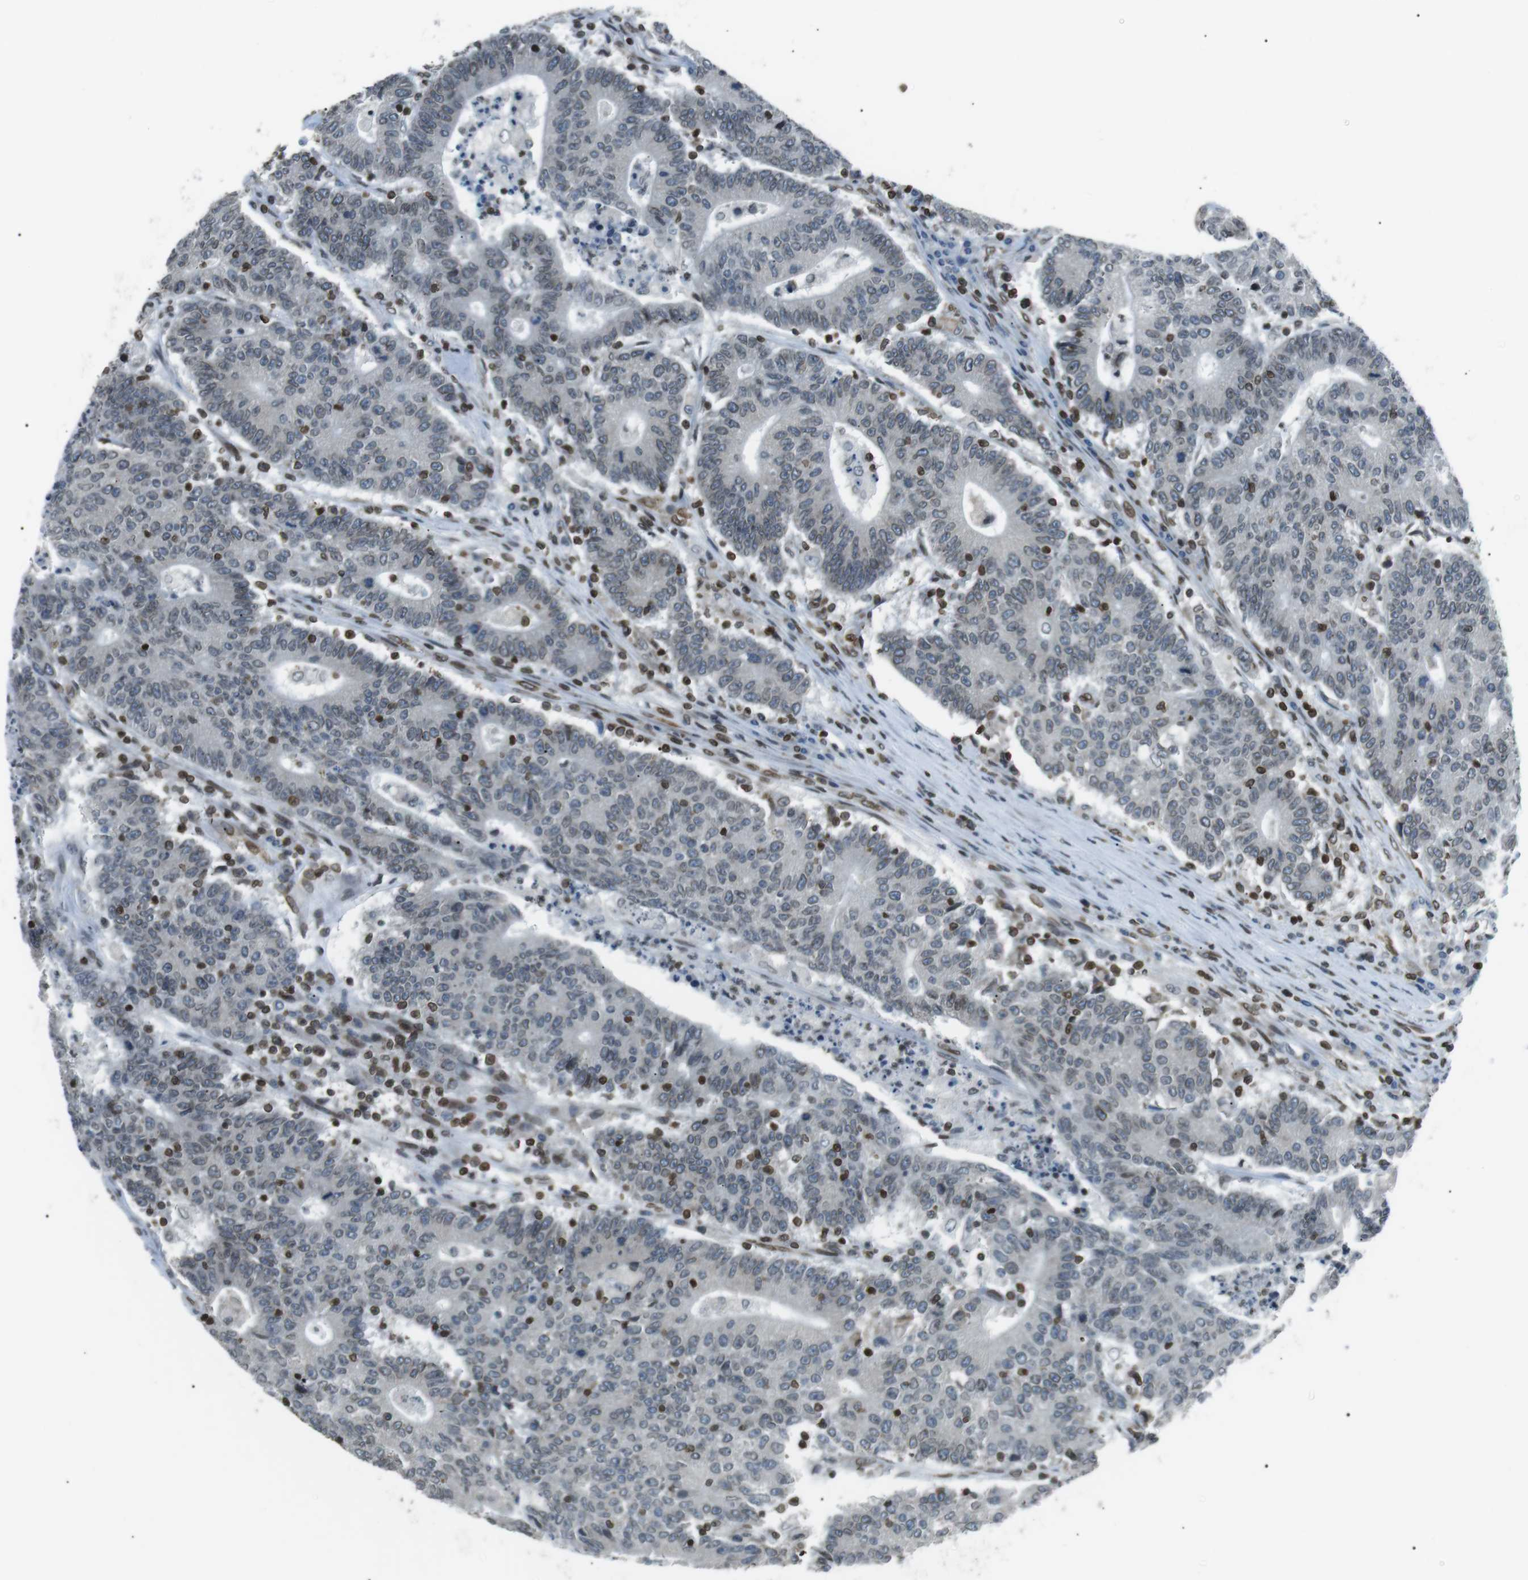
{"staining": {"intensity": "weak", "quantity": "<25%", "location": "cytoplasmic/membranous,nuclear"}, "tissue": "colorectal cancer", "cell_type": "Tumor cells", "image_type": "cancer", "snomed": [{"axis": "morphology", "description": "Normal tissue, NOS"}, {"axis": "morphology", "description": "Adenocarcinoma, NOS"}, {"axis": "topography", "description": "Colon"}], "caption": "This photomicrograph is of colorectal cancer (adenocarcinoma) stained with IHC to label a protein in brown with the nuclei are counter-stained blue. There is no staining in tumor cells.", "gene": "TMX4", "patient": {"sex": "female", "age": 75}}